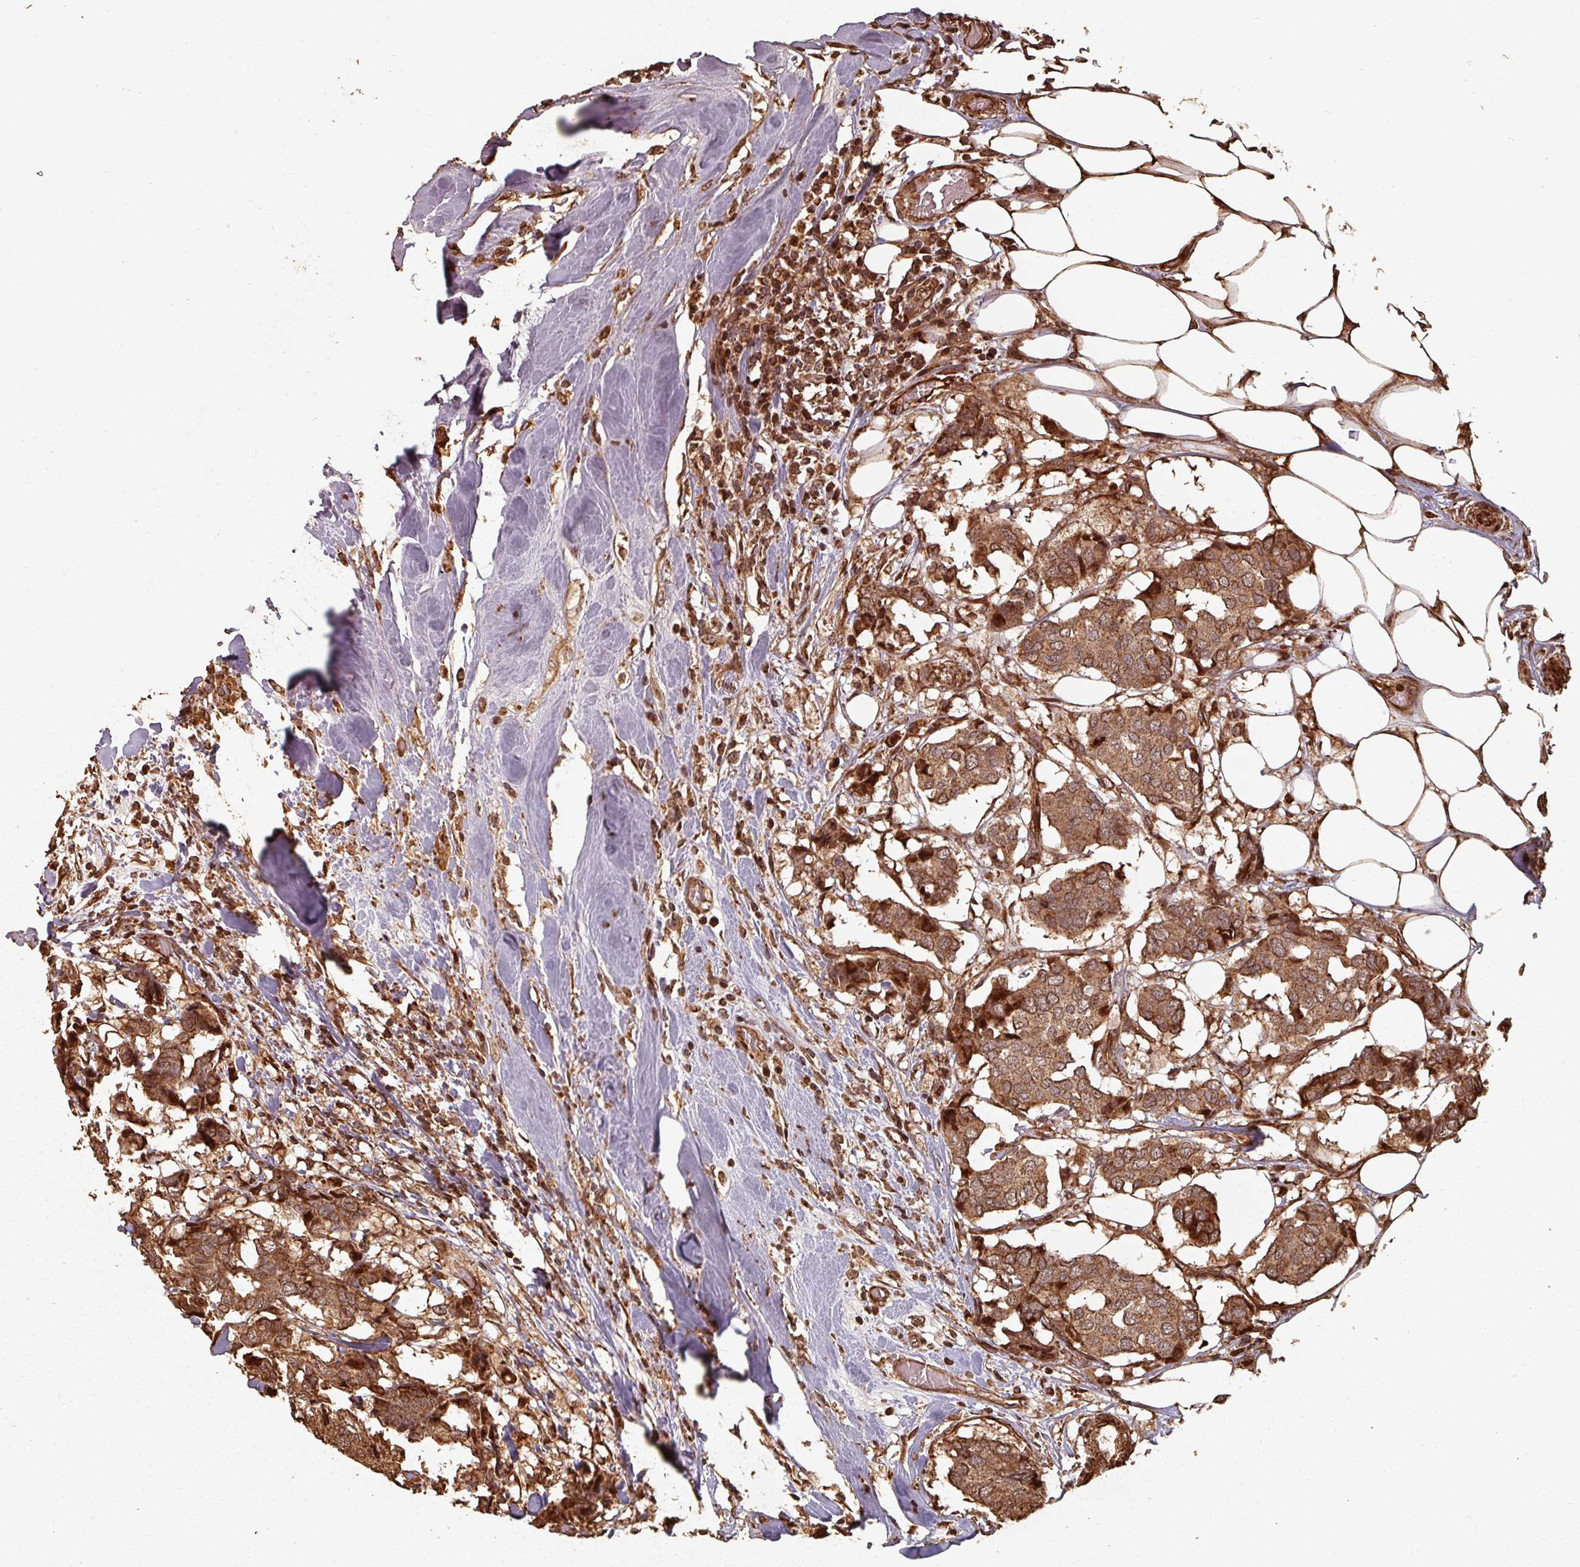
{"staining": {"intensity": "moderate", "quantity": ">75%", "location": "cytoplasmic/membranous,nuclear"}, "tissue": "breast cancer", "cell_type": "Tumor cells", "image_type": "cancer", "snomed": [{"axis": "morphology", "description": "Duct carcinoma"}, {"axis": "topography", "description": "Breast"}], "caption": "Tumor cells reveal moderate cytoplasmic/membranous and nuclear staining in approximately >75% of cells in breast cancer (invasive ductal carcinoma).", "gene": "EID1", "patient": {"sex": "female", "age": 75}}